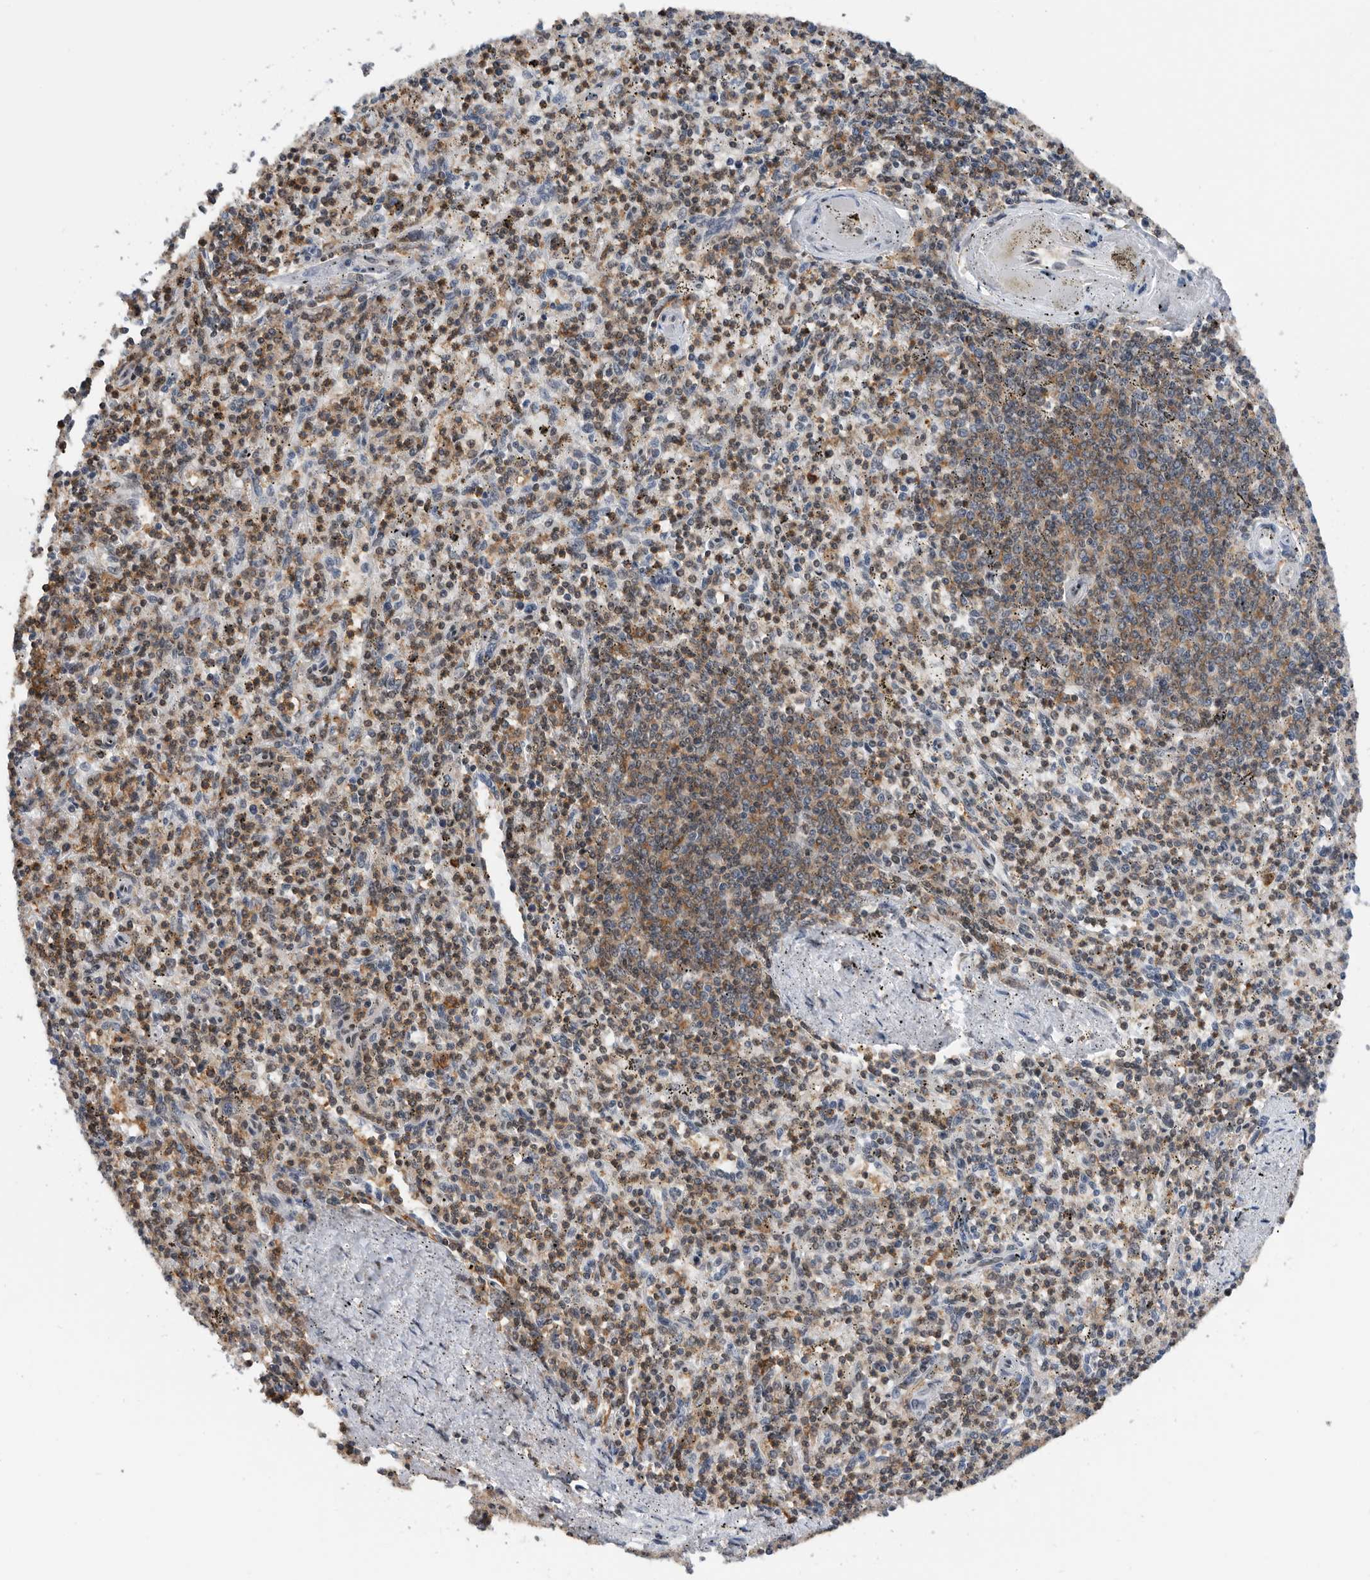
{"staining": {"intensity": "moderate", "quantity": "25%-75%", "location": "cytoplasmic/membranous"}, "tissue": "spleen", "cell_type": "Cells in red pulp", "image_type": "normal", "snomed": [{"axis": "morphology", "description": "Normal tissue, NOS"}, {"axis": "topography", "description": "Spleen"}], "caption": "Unremarkable spleen exhibits moderate cytoplasmic/membranous staining in about 25%-75% of cells in red pulp The staining was performed using DAB, with brown indicating positive protein expression. Nuclei are stained blue with hematoxylin..", "gene": "ZNF260", "patient": {"sex": "male", "age": 72}}